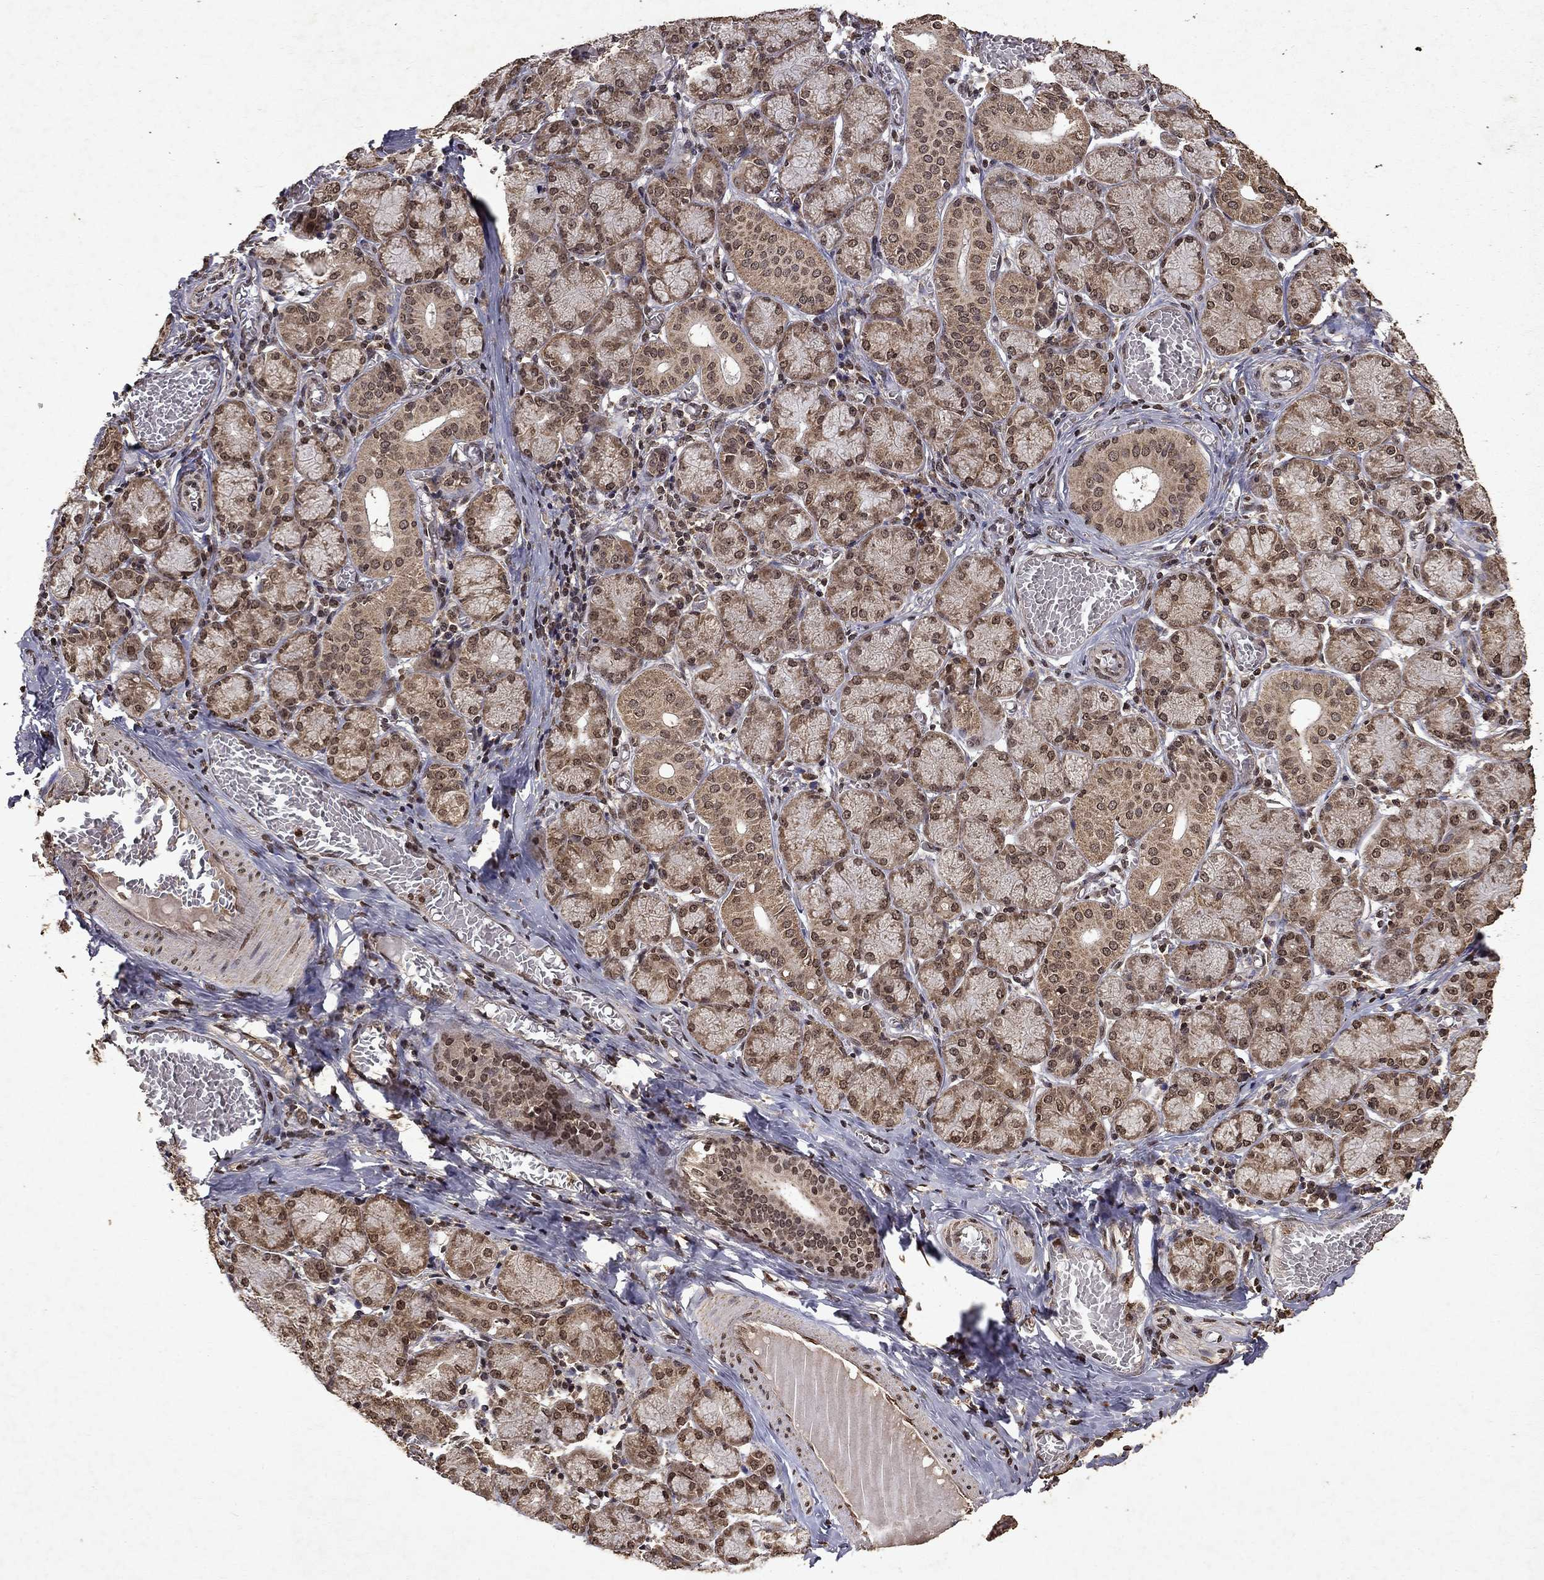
{"staining": {"intensity": "moderate", "quantity": "25%-75%", "location": "cytoplasmic/membranous,nuclear"}, "tissue": "salivary gland", "cell_type": "Glandular cells", "image_type": "normal", "snomed": [{"axis": "morphology", "description": "Normal tissue, NOS"}, {"axis": "topography", "description": "Salivary gland"}, {"axis": "topography", "description": "Peripheral nerve tissue"}], "caption": "IHC image of normal salivary gland stained for a protein (brown), which demonstrates medium levels of moderate cytoplasmic/membranous,nuclear positivity in approximately 25%-75% of glandular cells.", "gene": "PIN4", "patient": {"sex": "female", "age": 24}}